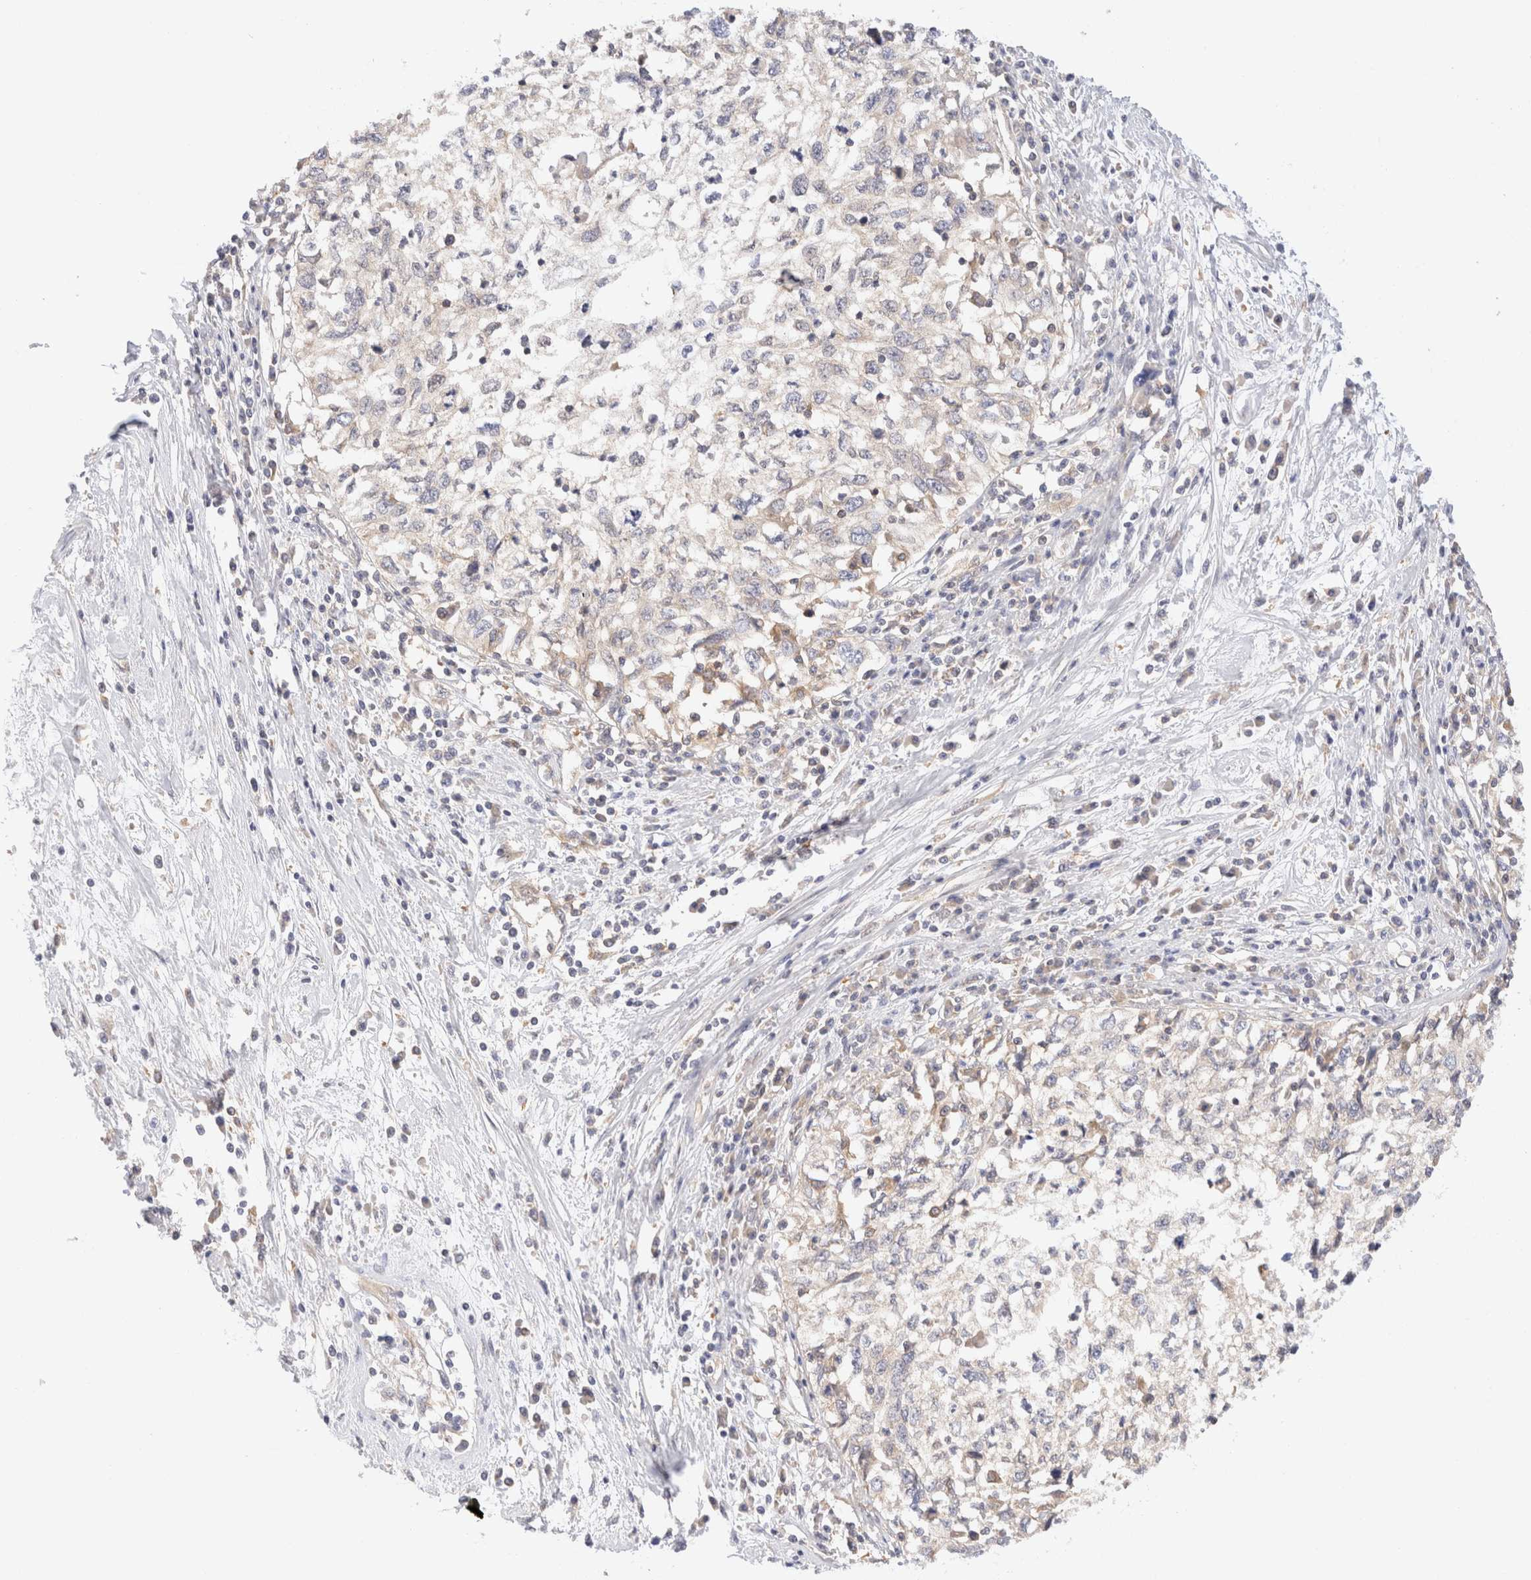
{"staining": {"intensity": "weak", "quantity": "<25%", "location": "cytoplasmic/membranous"}, "tissue": "cervical cancer", "cell_type": "Tumor cells", "image_type": "cancer", "snomed": [{"axis": "morphology", "description": "Squamous cell carcinoma, NOS"}, {"axis": "topography", "description": "Cervix"}], "caption": "This is an immunohistochemistry (IHC) histopathology image of human squamous cell carcinoma (cervical). There is no expression in tumor cells.", "gene": "RABEP1", "patient": {"sex": "female", "age": 57}}